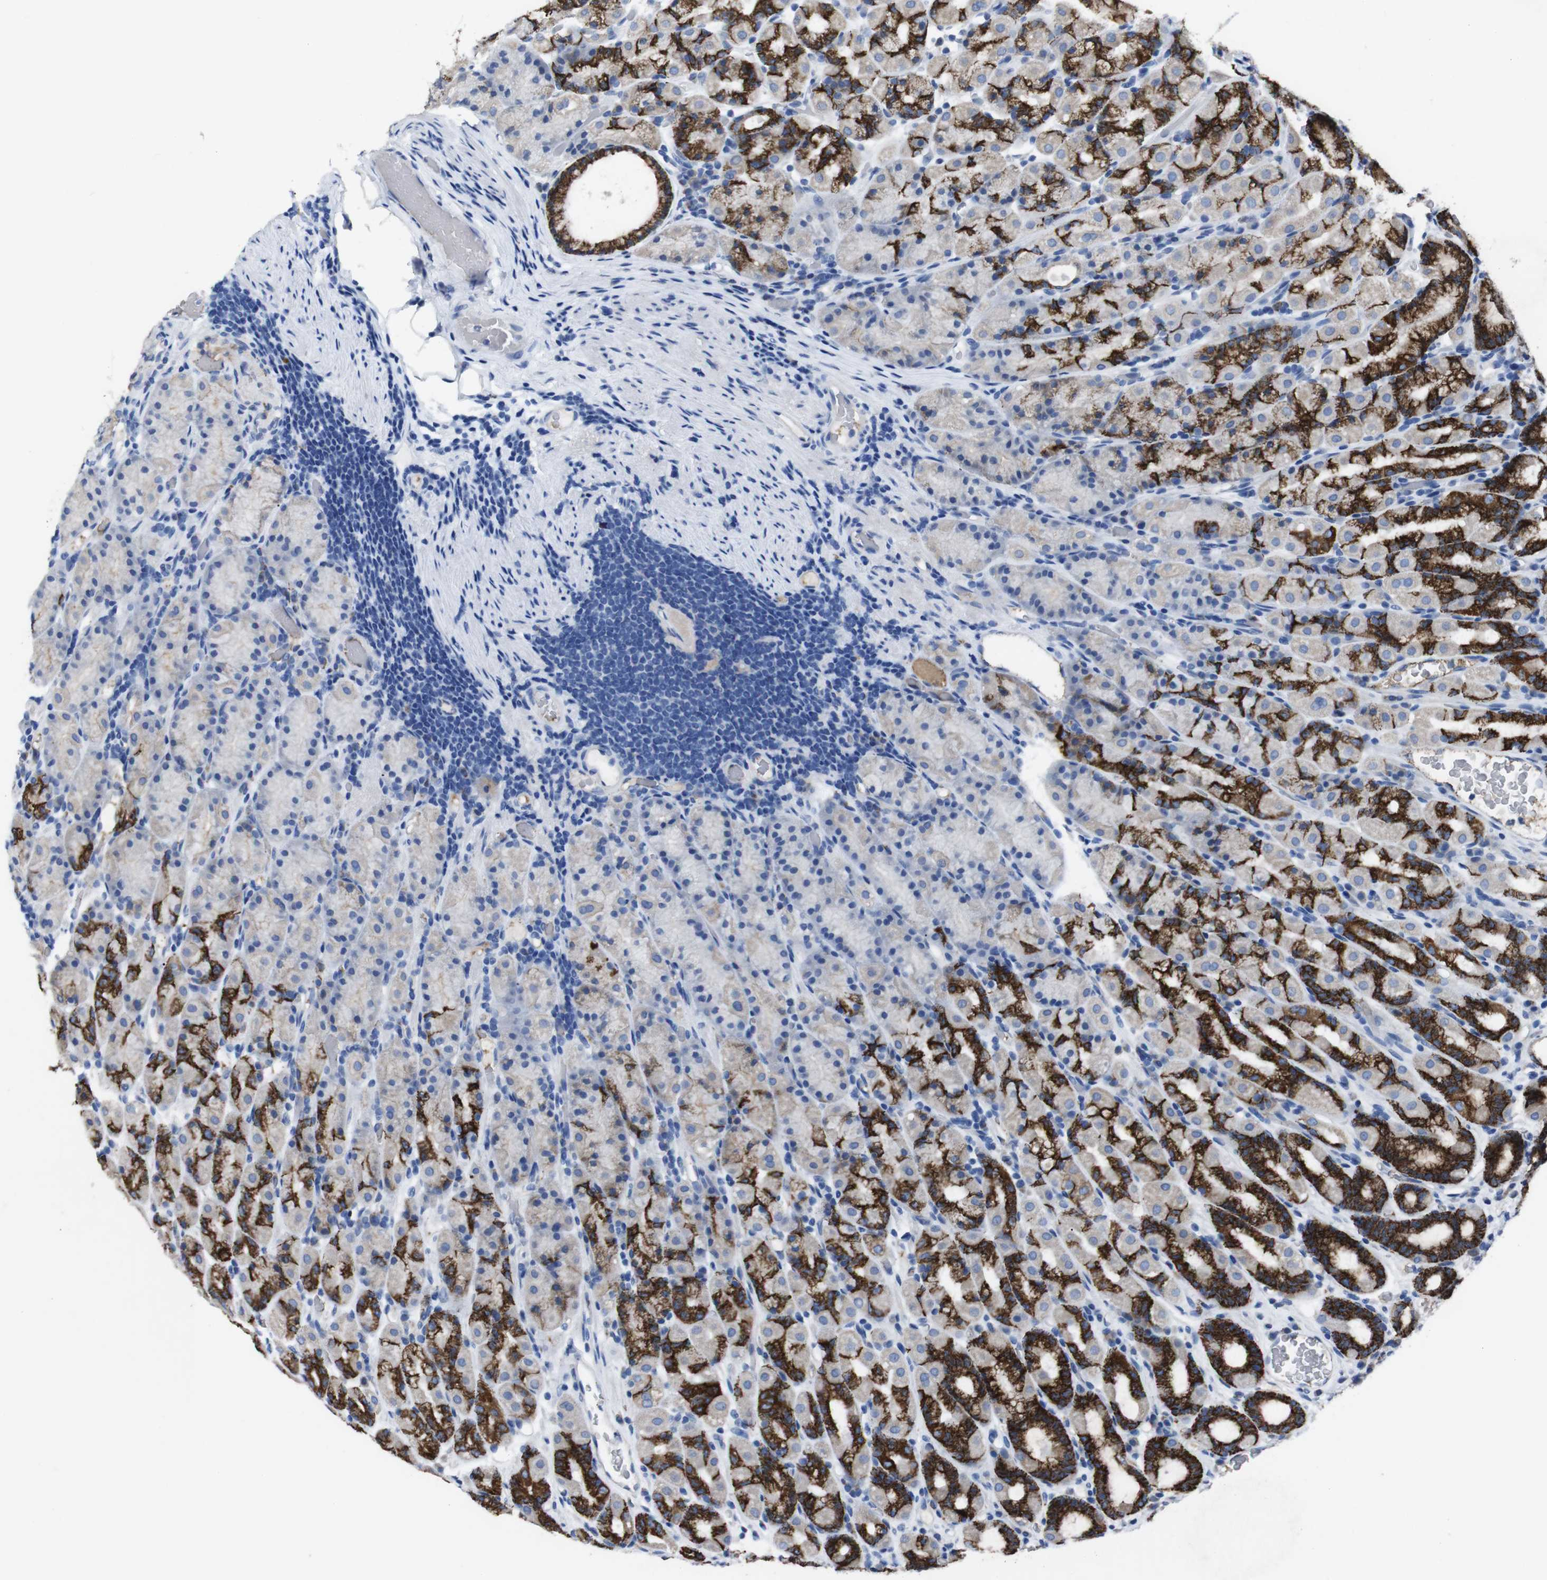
{"staining": {"intensity": "strong", "quantity": "25%-75%", "location": "cytoplasmic/membranous"}, "tissue": "stomach", "cell_type": "Glandular cells", "image_type": "normal", "snomed": [{"axis": "morphology", "description": "Normal tissue, NOS"}, {"axis": "topography", "description": "Stomach, upper"}], "caption": "Immunohistochemical staining of normal human stomach shows strong cytoplasmic/membranous protein expression in approximately 25%-75% of glandular cells.", "gene": "GJB2", "patient": {"sex": "male", "age": 68}}